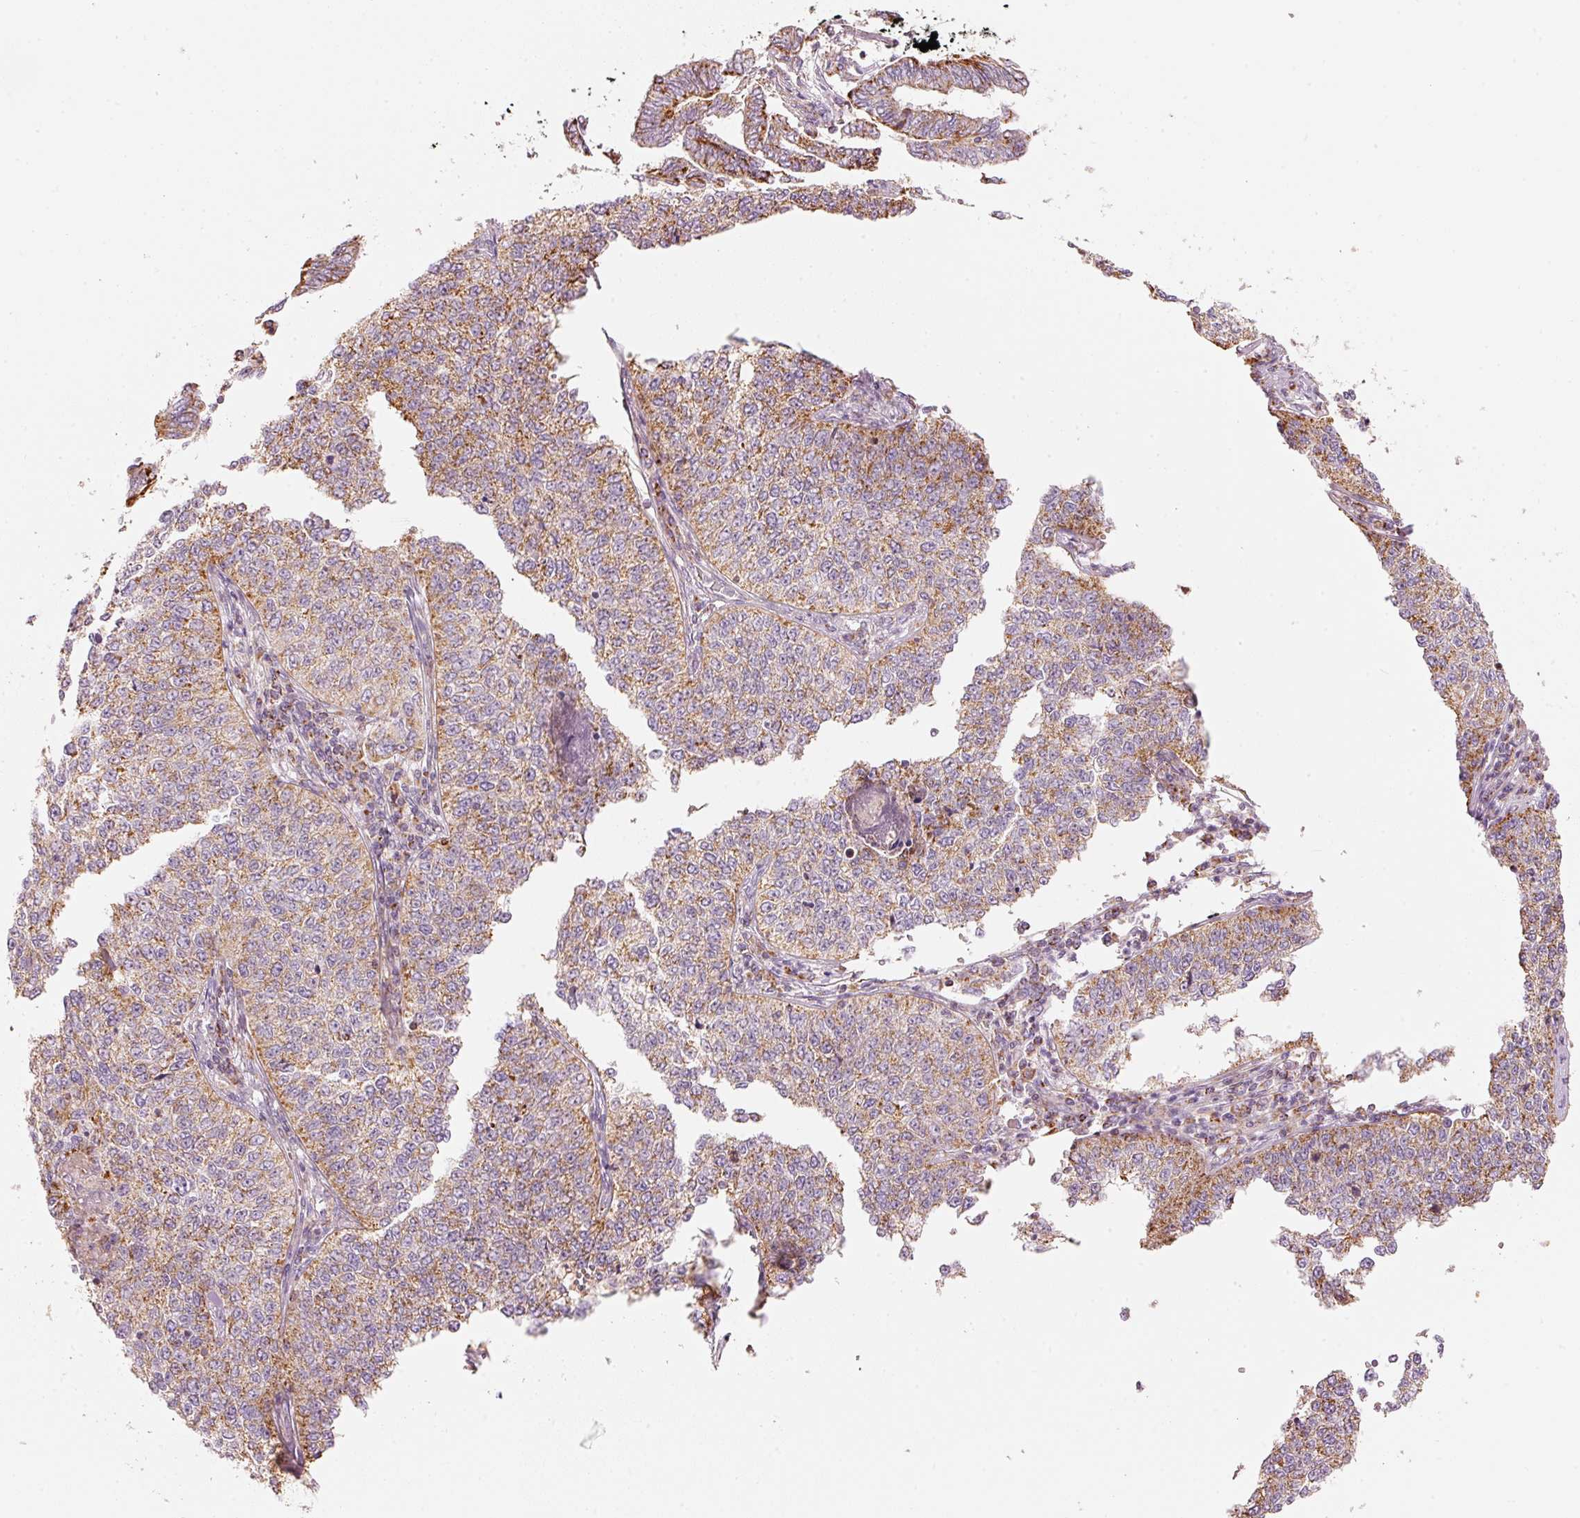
{"staining": {"intensity": "moderate", "quantity": ">75%", "location": "cytoplasmic/membranous"}, "tissue": "cervical cancer", "cell_type": "Tumor cells", "image_type": "cancer", "snomed": [{"axis": "morphology", "description": "Squamous cell carcinoma, NOS"}, {"axis": "topography", "description": "Cervix"}], "caption": "Protein expression analysis of human squamous cell carcinoma (cervical) reveals moderate cytoplasmic/membranous expression in about >75% of tumor cells.", "gene": "C17orf98", "patient": {"sex": "female", "age": 35}}